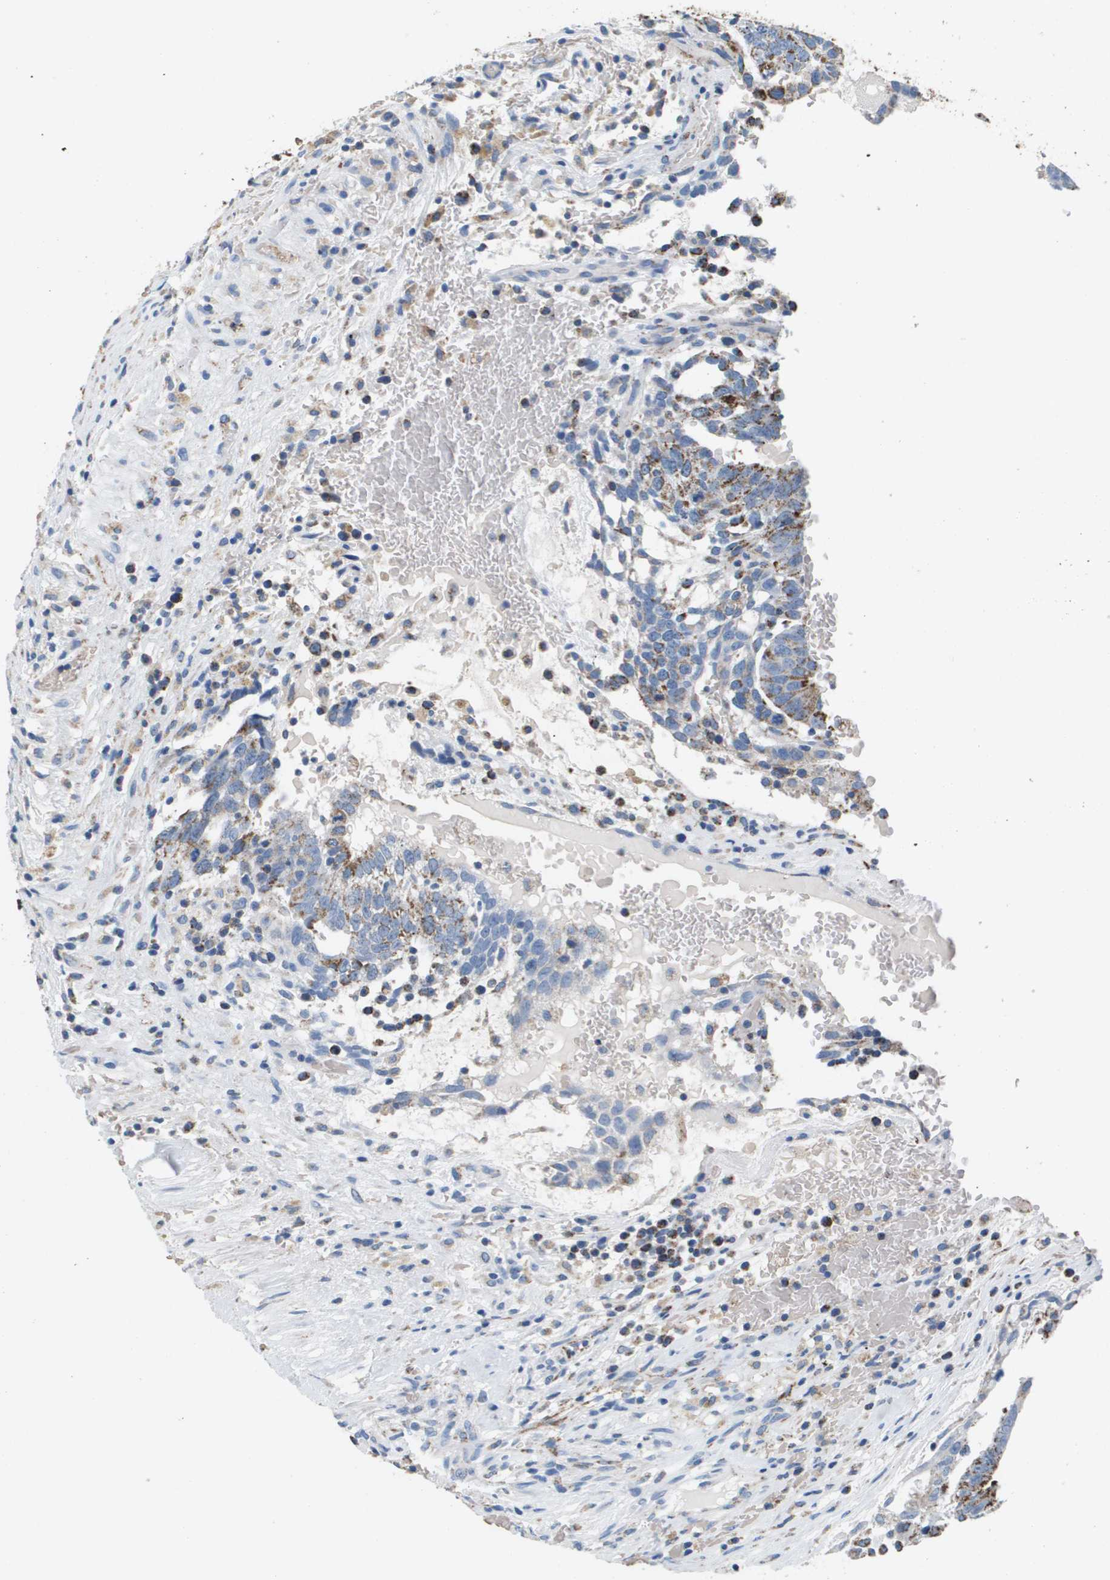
{"staining": {"intensity": "moderate", "quantity": "<25%", "location": "cytoplasmic/membranous"}, "tissue": "testis cancer", "cell_type": "Tumor cells", "image_type": "cancer", "snomed": [{"axis": "morphology", "description": "Seminoma, NOS"}, {"axis": "morphology", "description": "Carcinoma, Embryonal, NOS"}, {"axis": "topography", "description": "Testis"}], "caption": "Immunohistochemical staining of testis embryonal carcinoma exhibits low levels of moderate cytoplasmic/membranous positivity in about <25% of tumor cells.", "gene": "ATP5F1B", "patient": {"sex": "male", "age": 52}}